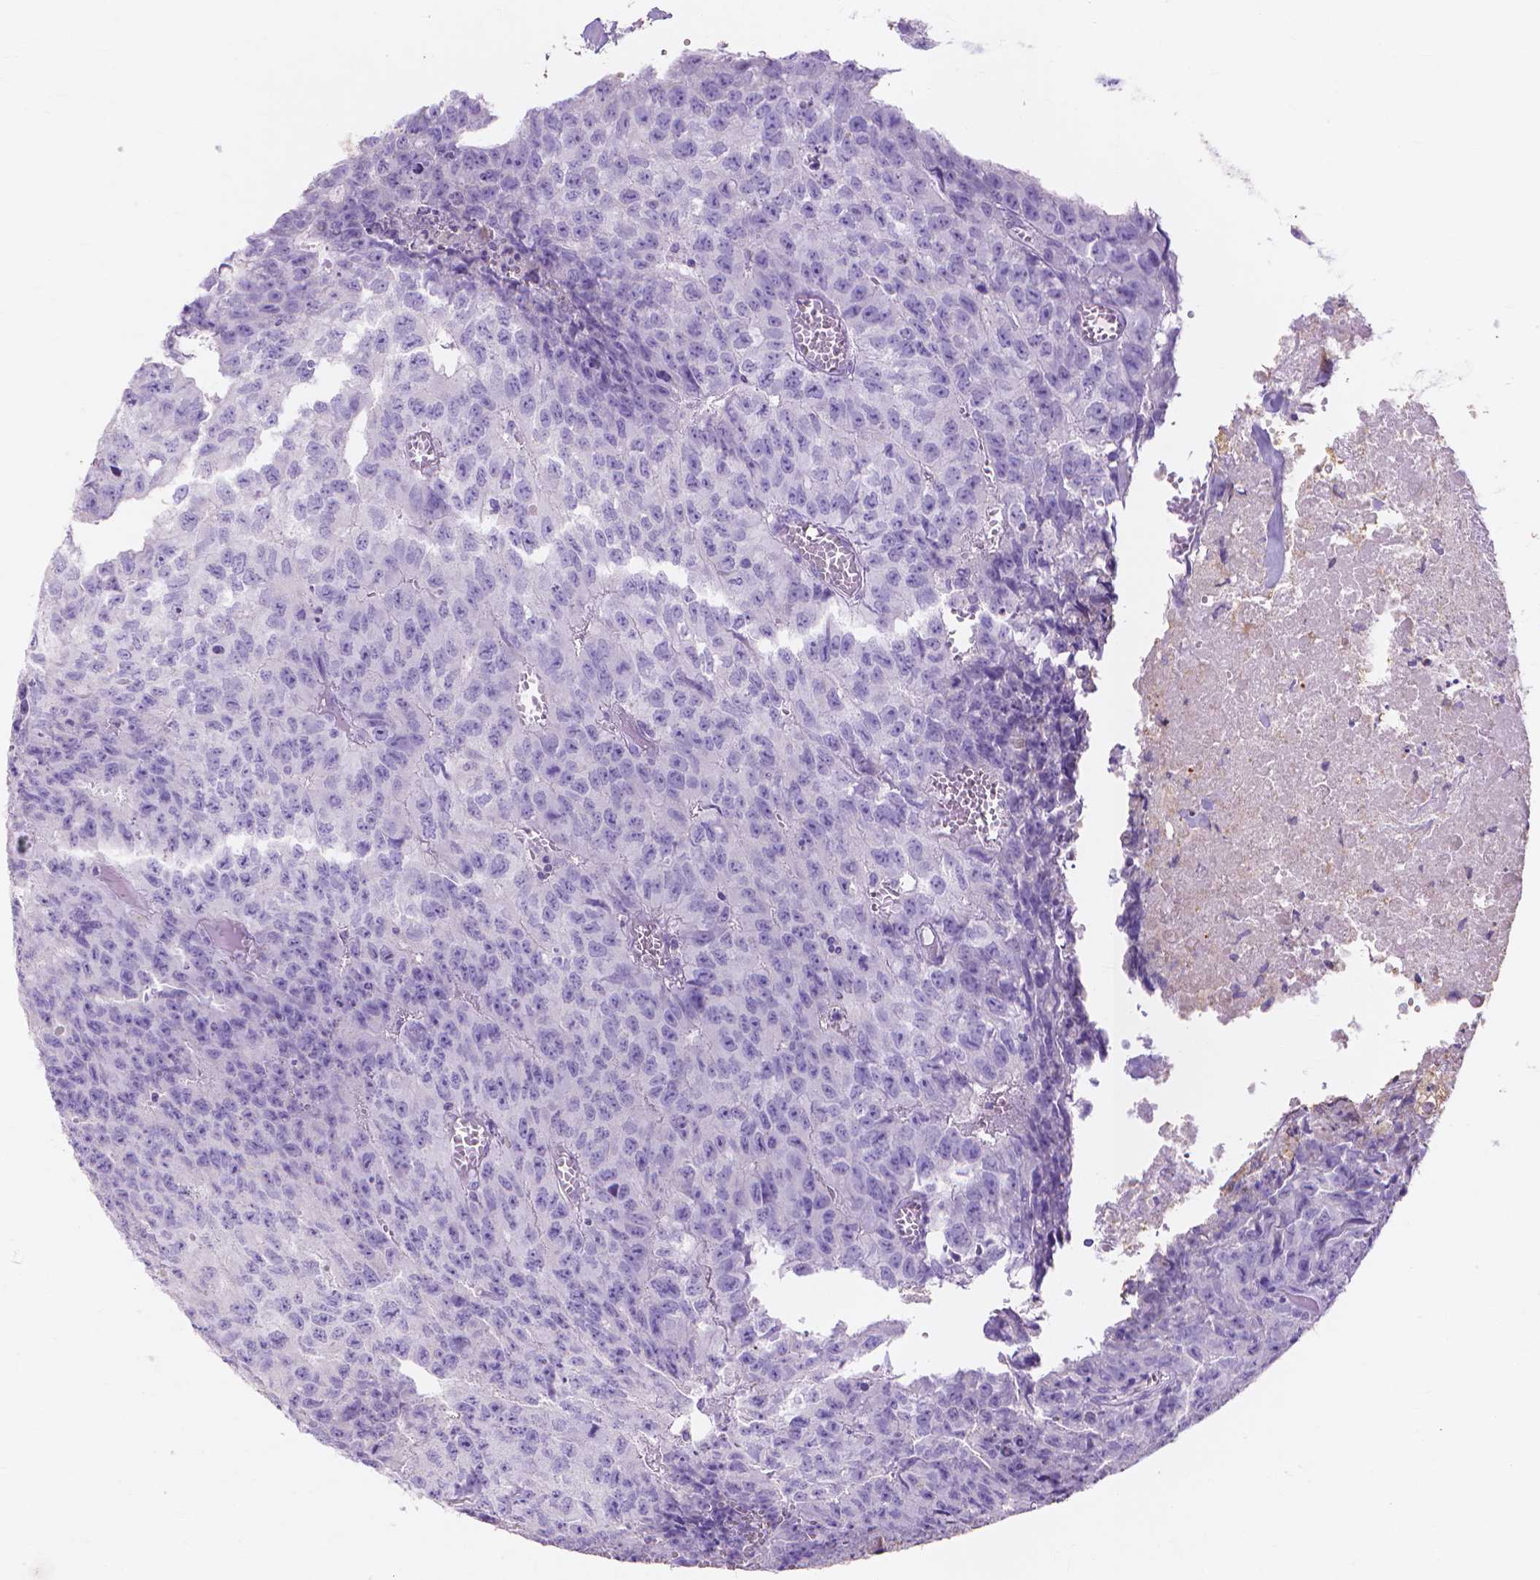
{"staining": {"intensity": "negative", "quantity": "none", "location": "none"}, "tissue": "testis cancer", "cell_type": "Tumor cells", "image_type": "cancer", "snomed": [{"axis": "morphology", "description": "Carcinoma, Embryonal, NOS"}, {"axis": "morphology", "description": "Teratoma, malignant, NOS"}, {"axis": "topography", "description": "Testis"}], "caption": "Human malignant teratoma (testis) stained for a protein using immunohistochemistry (IHC) displays no positivity in tumor cells.", "gene": "MMP11", "patient": {"sex": "male", "age": 24}}